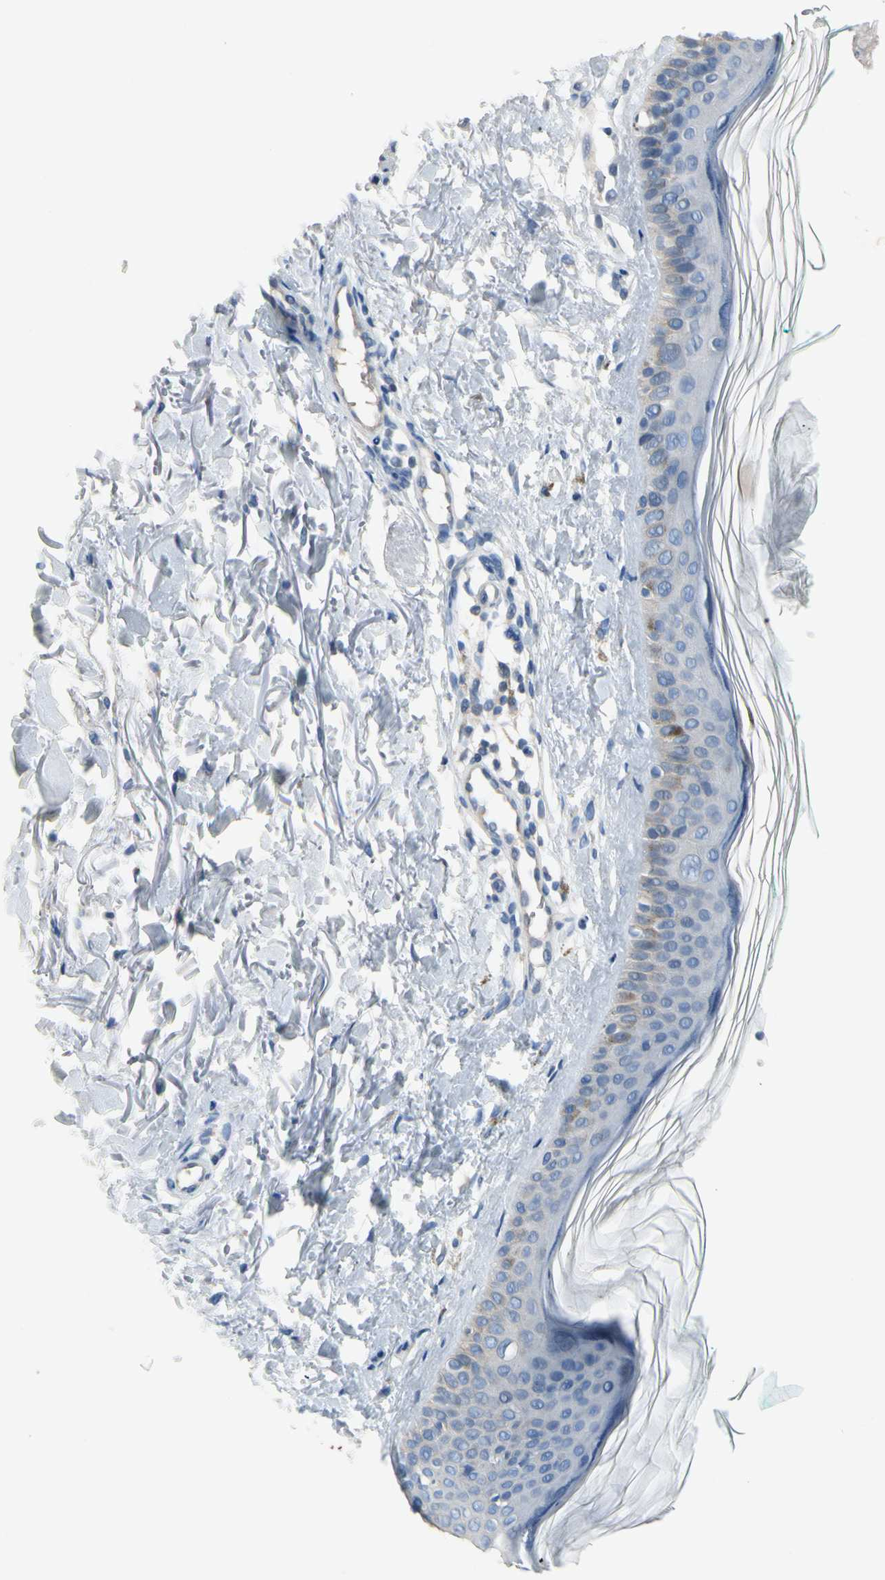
{"staining": {"intensity": "negative", "quantity": "none", "location": "none"}, "tissue": "skin", "cell_type": "Fibroblasts", "image_type": "normal", "snomed": [{"axis": "morphology", "description": "Normal tissue, NOS"}, {"axis": "topography", "description": "Skin"}], "caption": "Histopathology image shows no protein staining in fibroblasts of normal skin. (Brightfield microscopy of DAB immunohistochemistry at high magnification).", "gene": "MUC5B", "patient": {"sex": "male", "age": 71}}